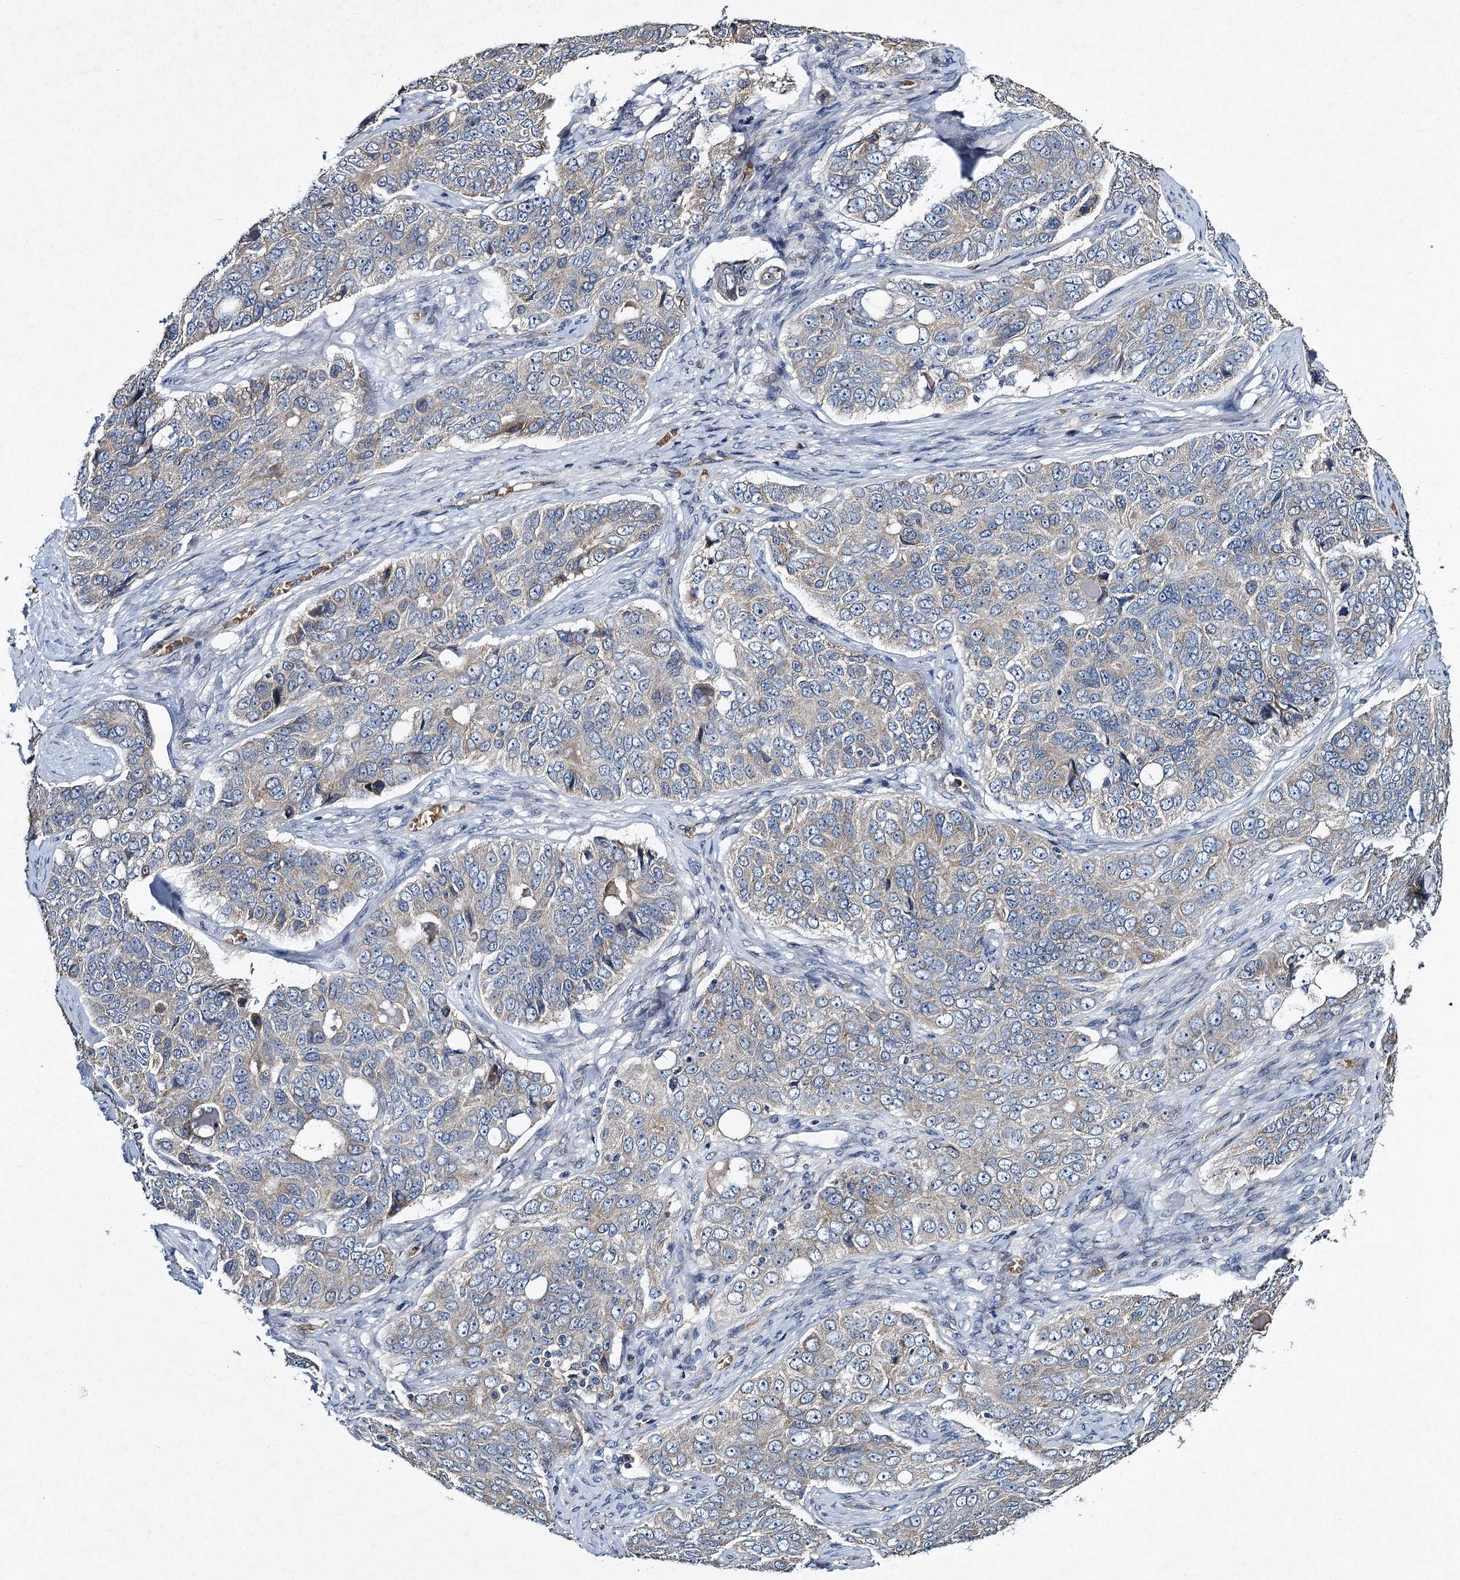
{"staining": {"intensity": "weak", "quantity": "<25%", "location": "cytoplasmic/membranous"}, "tissue": "ovarian cancer", "cell_type": "Tumor cells", "image_type": "cancer", "snomed": [{"axis": "morphology", "description": "Carcinoma, endometroid"}, {"axis": "topography", "description": "Ovary"}], "caption": "A high-resolution photomicrograph shows immunohistochemistry staining of ovarian endometroid carcinoma, which exhibits no significant expression in tumor cells.", "gene": "BCS1L", "patient": {"sex": "female", "age": 51}}